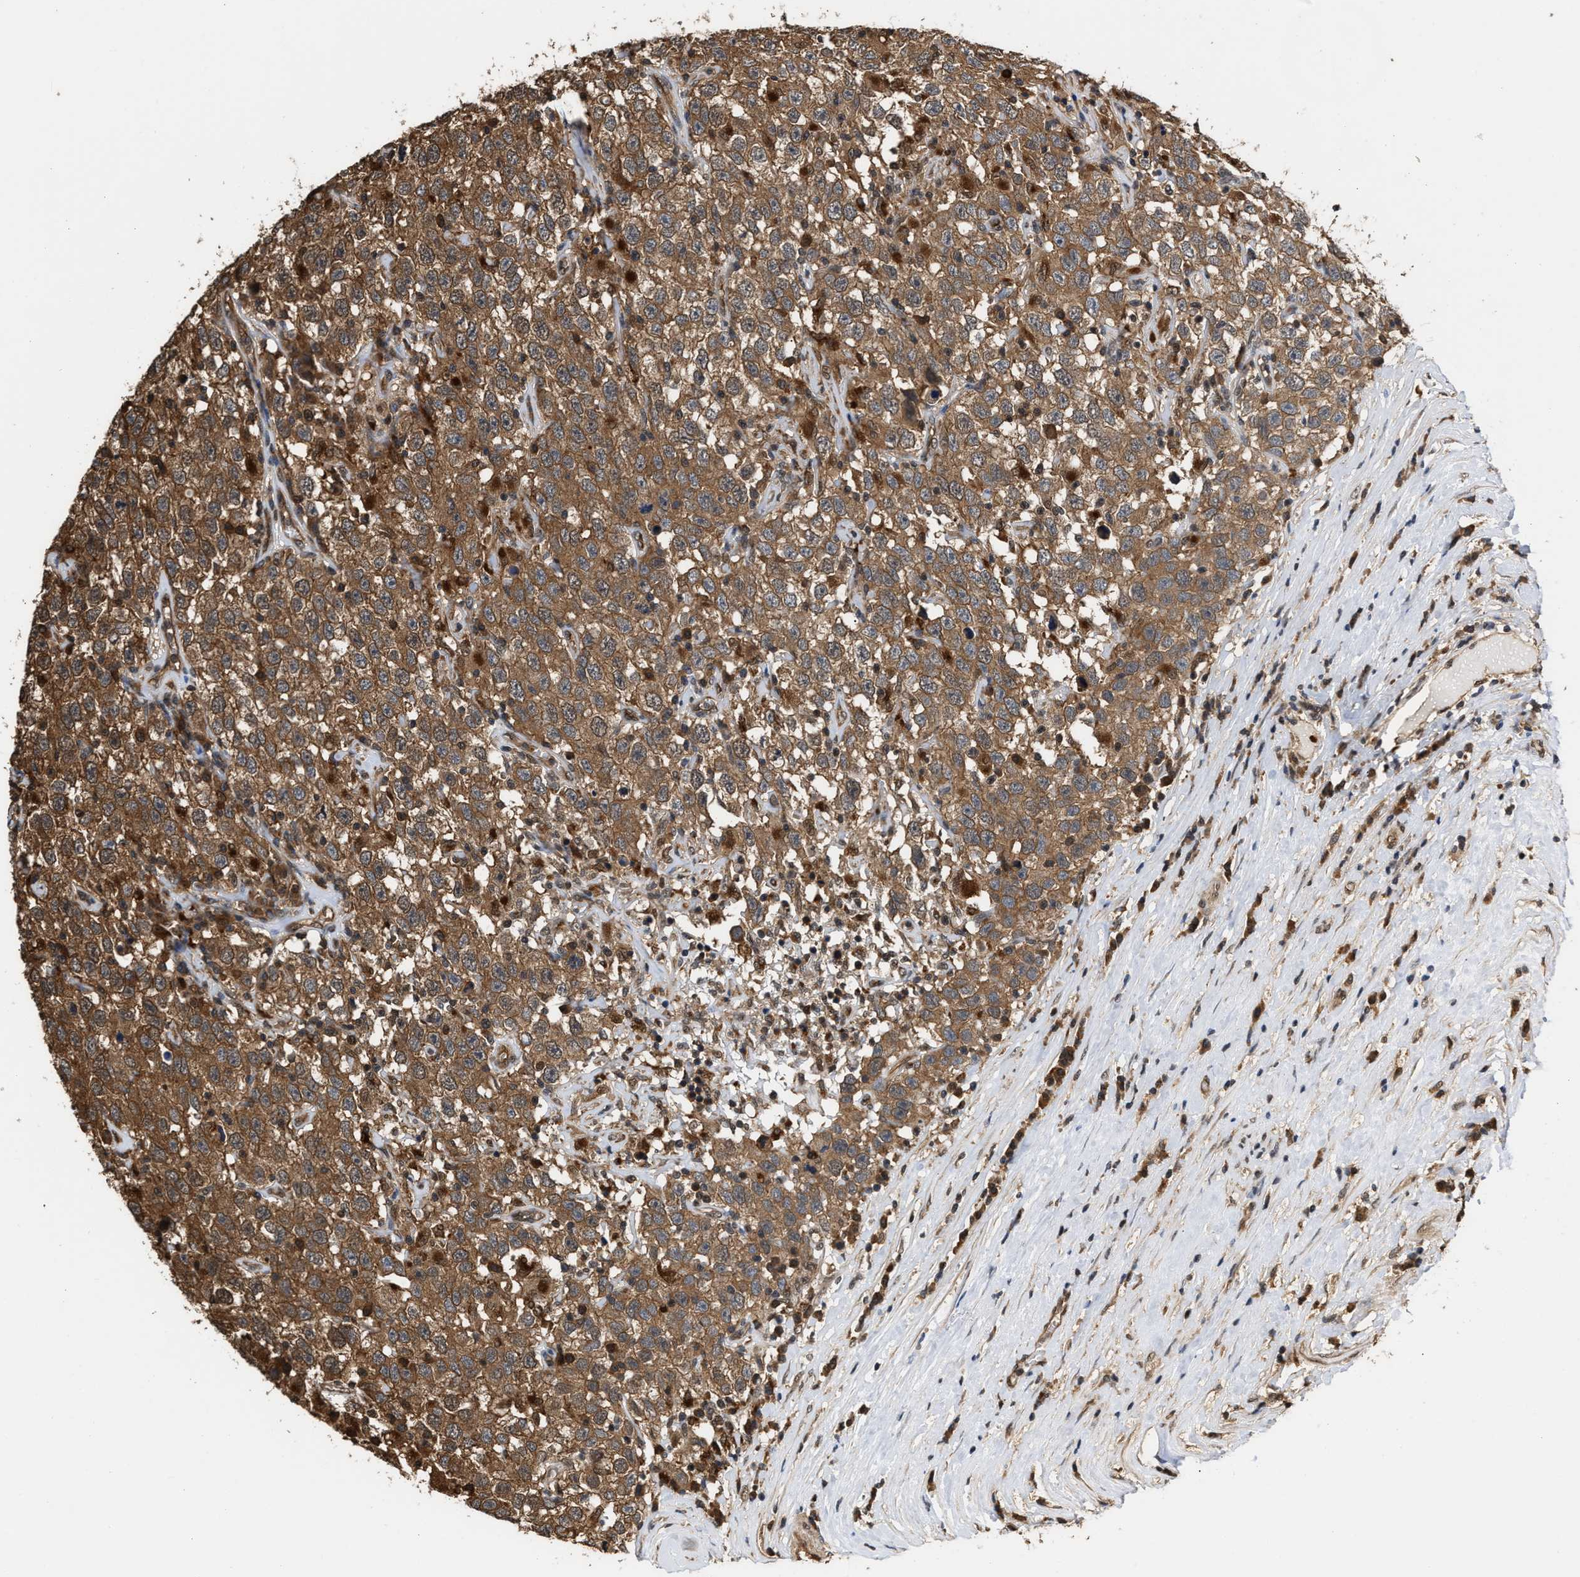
{"staining": {"intensity": "moderate", "quantity": ">75%", "location": "cytoplasmic/membranous"}, "tissue": "testis cancer", "cell_type": "Tumor cells", "image_type": "cancer", "snomed": [{"axis": "morphology", "description": "Seminoma, NOS"}, {"axis": "topography", "description": "Testis"}], "caption": "Testis cancer was stained to show a protein in brown. There is medium levels of moderate cytoplasmic/membranous staining in about >75% of tumor cells.", "gene": "SCAI", "patient": {"sex": "male", "age": 41}}